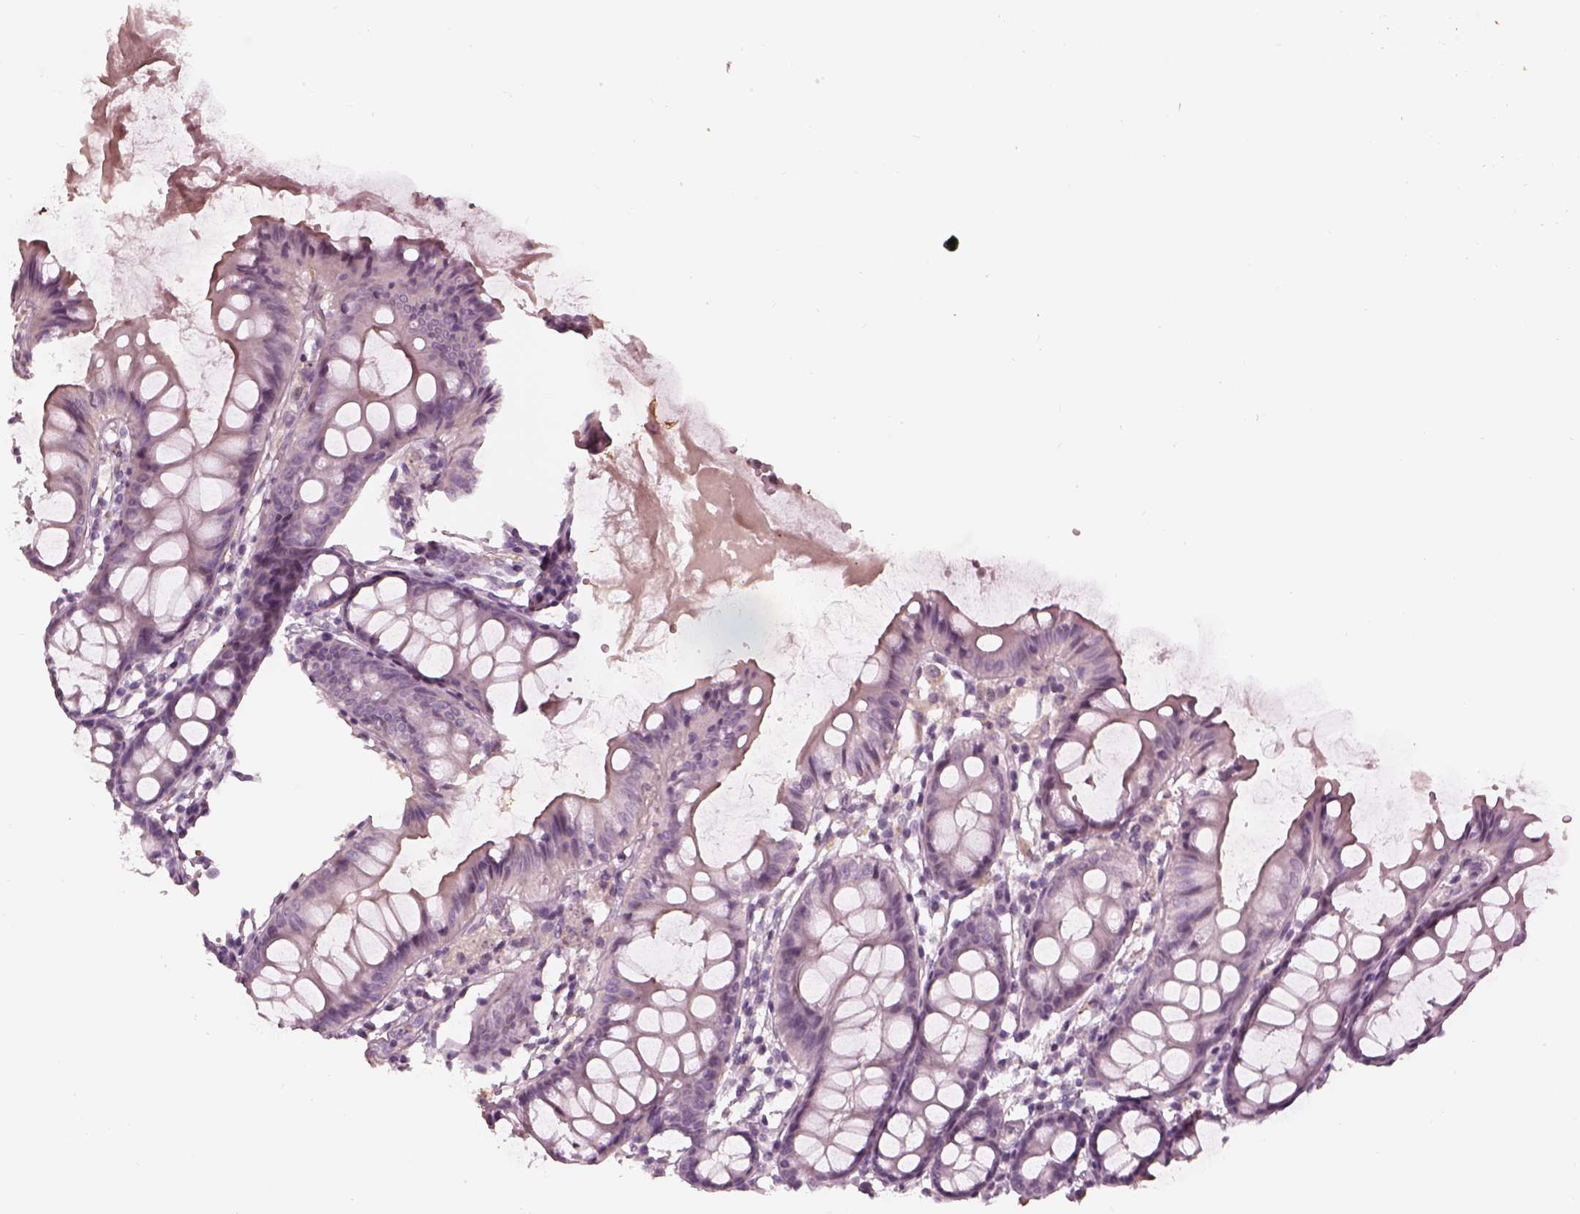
{"staining": {"intensity": "negative", "quantity": "none", "location": "none"}, "tissue": "colon", "cell_type": "Endothelial cells", "image_type": "normal", "snomed": [{"axis": "morphology", "description": "Normal tissue, NOS"}, {"axis": "topography", "description": "Colon"}], "caption": "A high-resolution photomicrograph shows immunohistochemistry staining of unremarkable colon, which shows no significant expression in endothelial cells.", "gene": "ADRB3", "patient": {"sex": "female", "age": 84}}